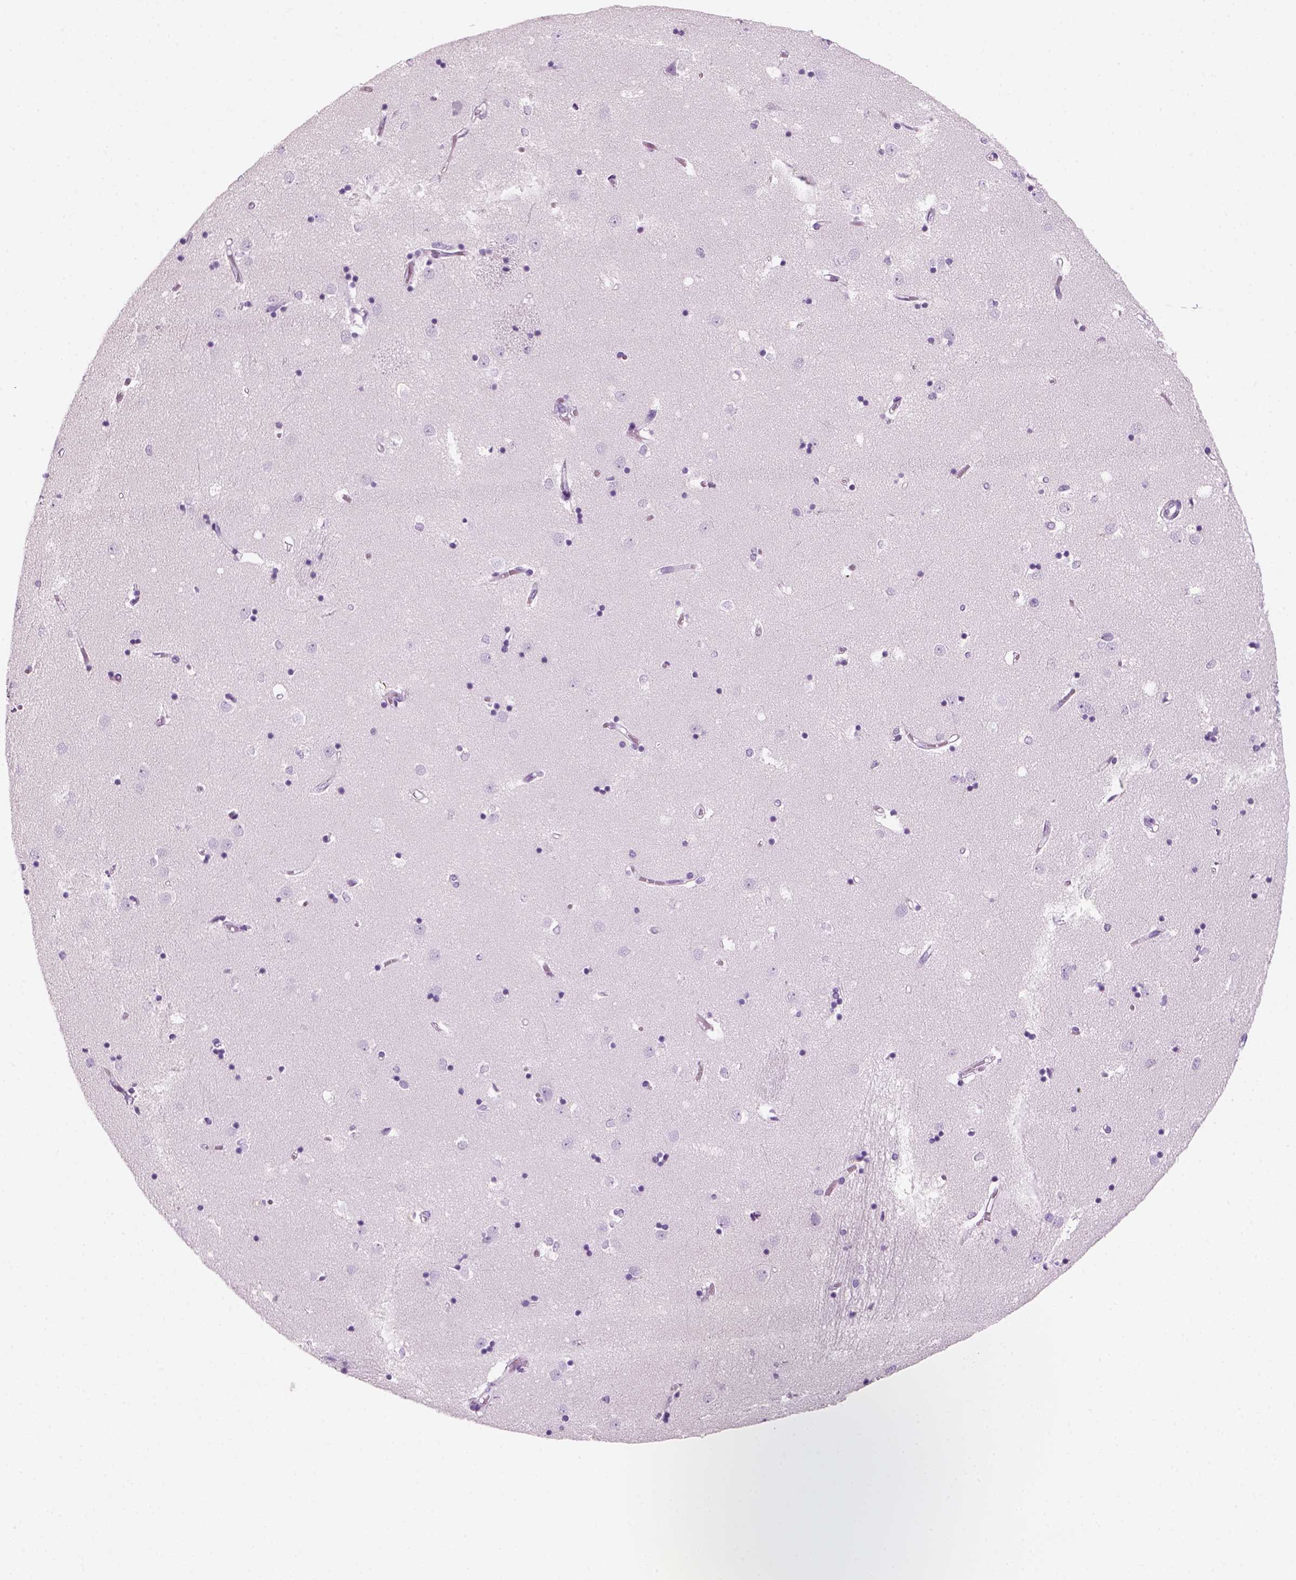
{"staining": {"intensity": "negative", "quantity": "none", "location": "none"}, "tissue": "caudate", "cell_type": "Glial cells", "image_type": "normal", "snomed": [{"axis": "morphology", "description": "Normal tissue, NOS"}, {"axis": "topography", "description": "Lateral ventricle wall"}], "caption": "The histopathology image displays no significant staining in glial cells of caudate. (Brightfield microscopy of DAB (3,3'-diaminobenzidine) IHC at high magnification).", "gene": "KRTAP11", "patient": {"sex": "male", "age": 54}}